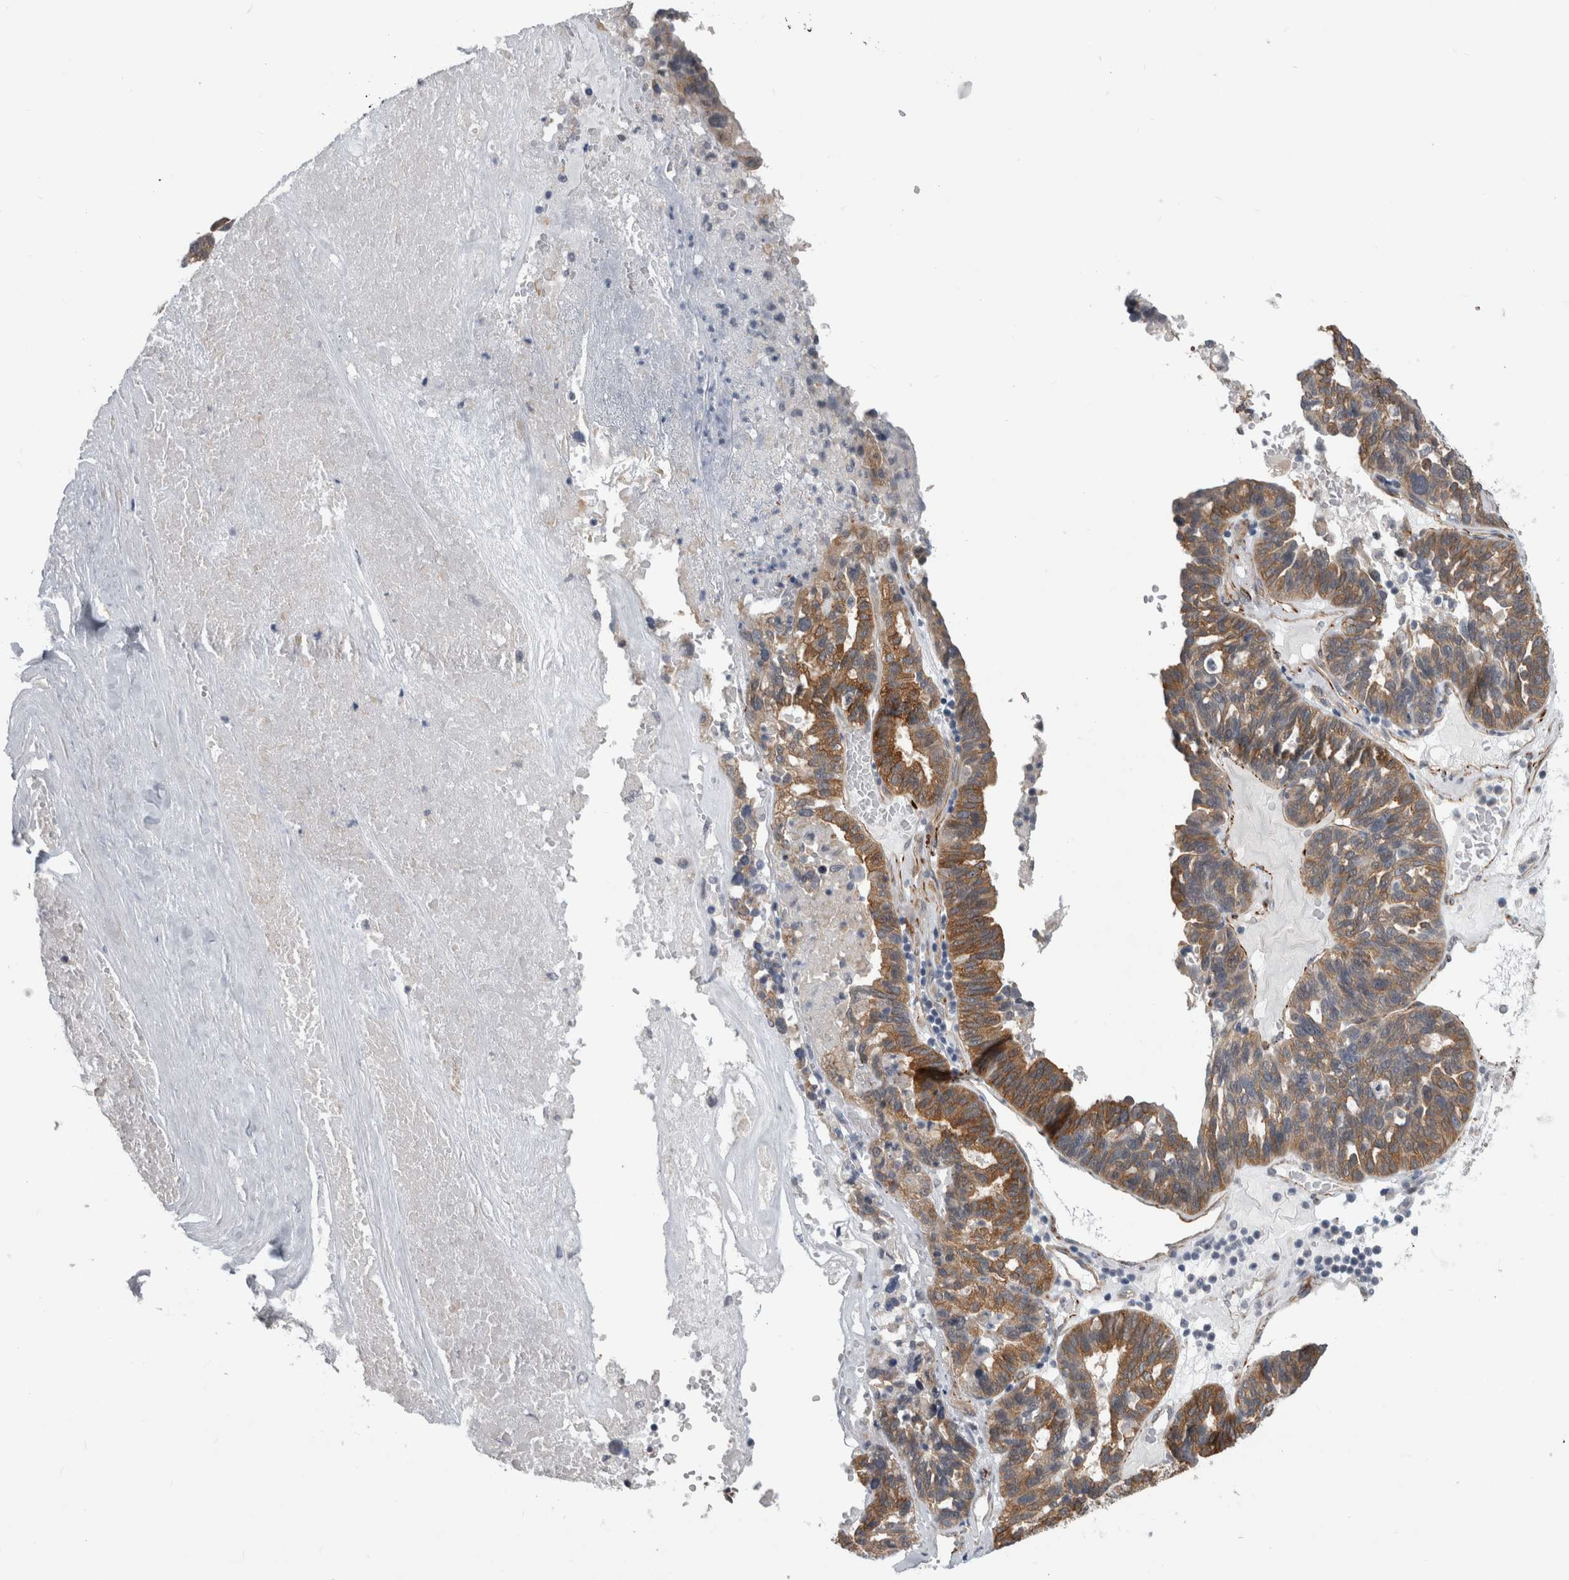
{"staining": {"intensity": "moderate", "quantity": ">75%", "location": "cytoplasmic/membranous"}, "tissue": "ovarian cancer", "cell_type": "Tumor cells", "image_type": "cancer", "snomed": [{"axis": "morphology", "description": "Cystadenocarcinoma, serous, NOS"}, {"axis": "topography", "description": "Ovary"}], "caption": "This photomicrograph displays ovarian cancer stained with immunohistochemistry to label a protein in brown. The cytoplasmic/membranous of tumor cells show moderate positivity for the protein. Nuclei are counter-stained blue.", "gene": "FAM83H", "patient": {"sex": "female", "age": 59}}